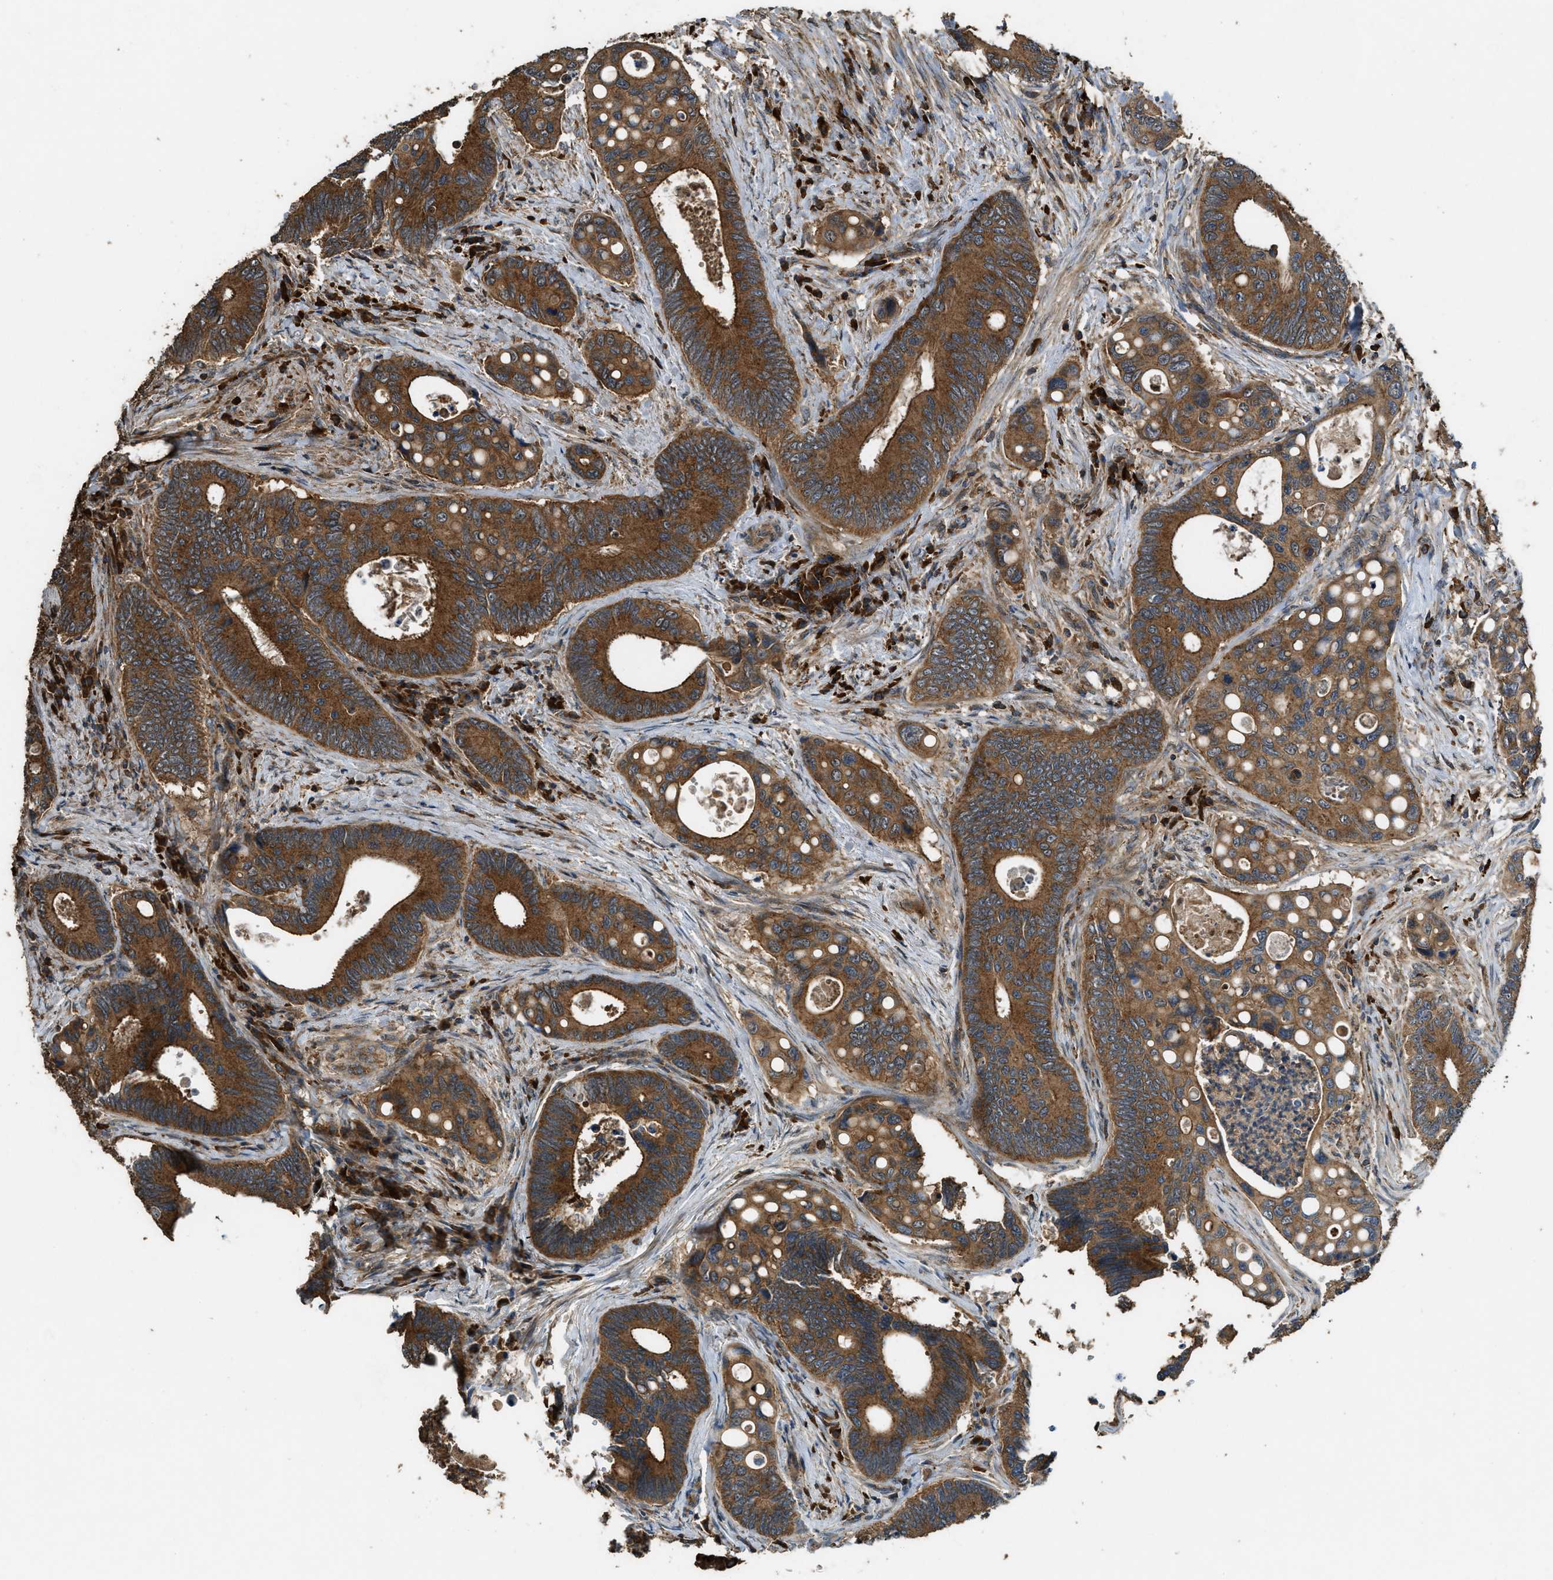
{"staining": {"intensity": "strong", "quantity": ">75%", "location": "cytoplasmic/membranous"}, "tissue": "colorectal cancer", "cell_type": "Tumor cells", "image_type": "cancer", "snomed": [{"axis": "morphology", "description": "Inflammation, NOS"}, {"axis": "morphology", "description": "Adenocarcinoma, NOS"}, {"axis": "topography", "description": "Colon"}], "caption": "A brown stain shows strong cytoplasmic/membranous positivity of a protein in colorectal cancer (adenocarcinoma) tumor cells. (IHC, brightfield microscopy, high magnification).", "gene": "MAP3K8", "patient": {"sex": "male", "age": 72}}